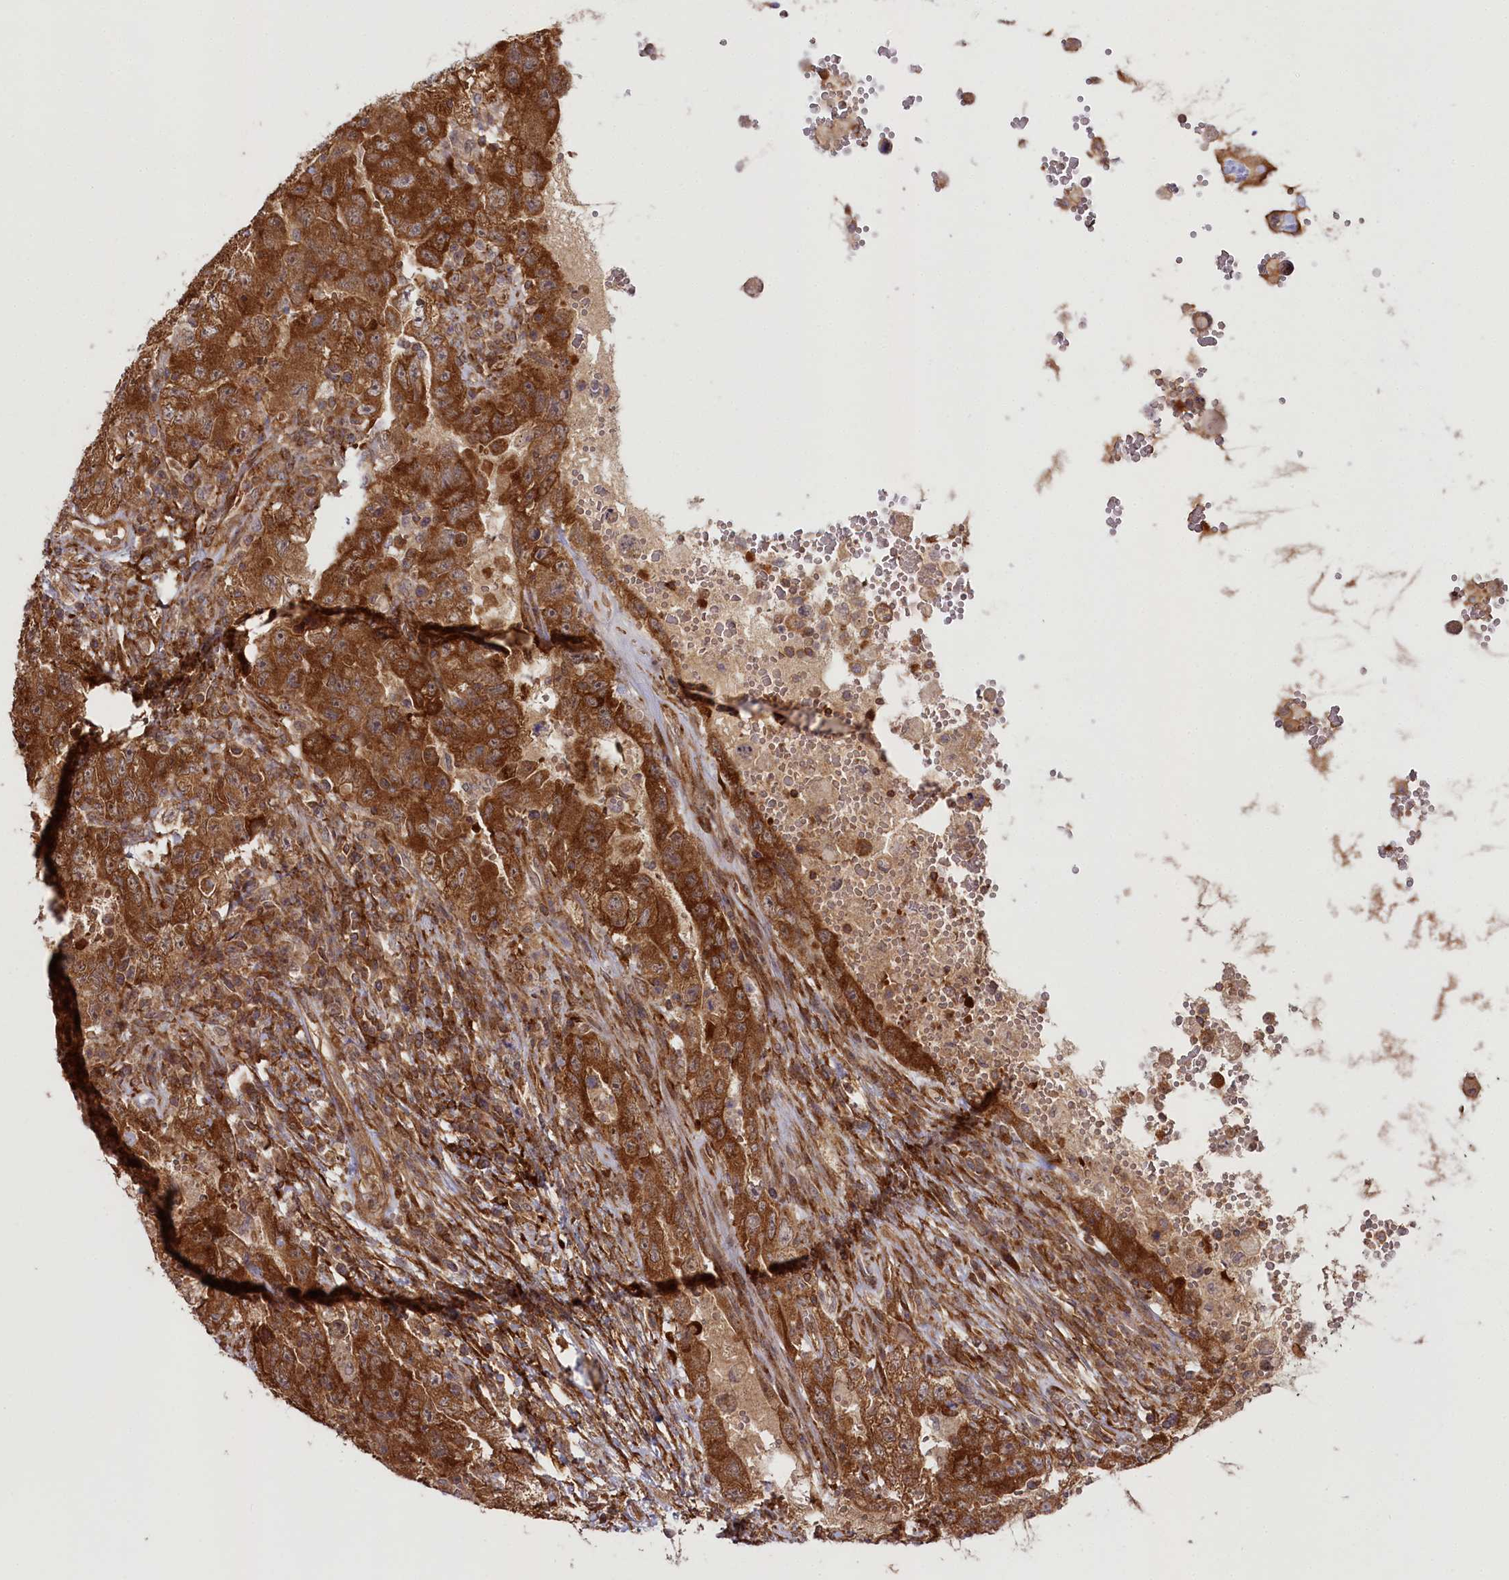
{"staining": {"intensity": "strong", "quantity": ">75%", "location": "cytoplasmic/membranous"}, "tissue": "testis cancer", "cell_type": "Tumor cells", "image_type": "cancer", "snomed": [{"axis": "morphology", "description": "Carcinoma, Embryonal, NOS"}, {"axis": "topography", "description": "Testis"}], "caption": "Immunohistochemical staining of human testis cancer exhibits strong cytoplasmic/membranous protein staining in approximately >75% of tumor cells.", "gene": "CCDC91", "patient": {"sex": "male", "age": 26}}